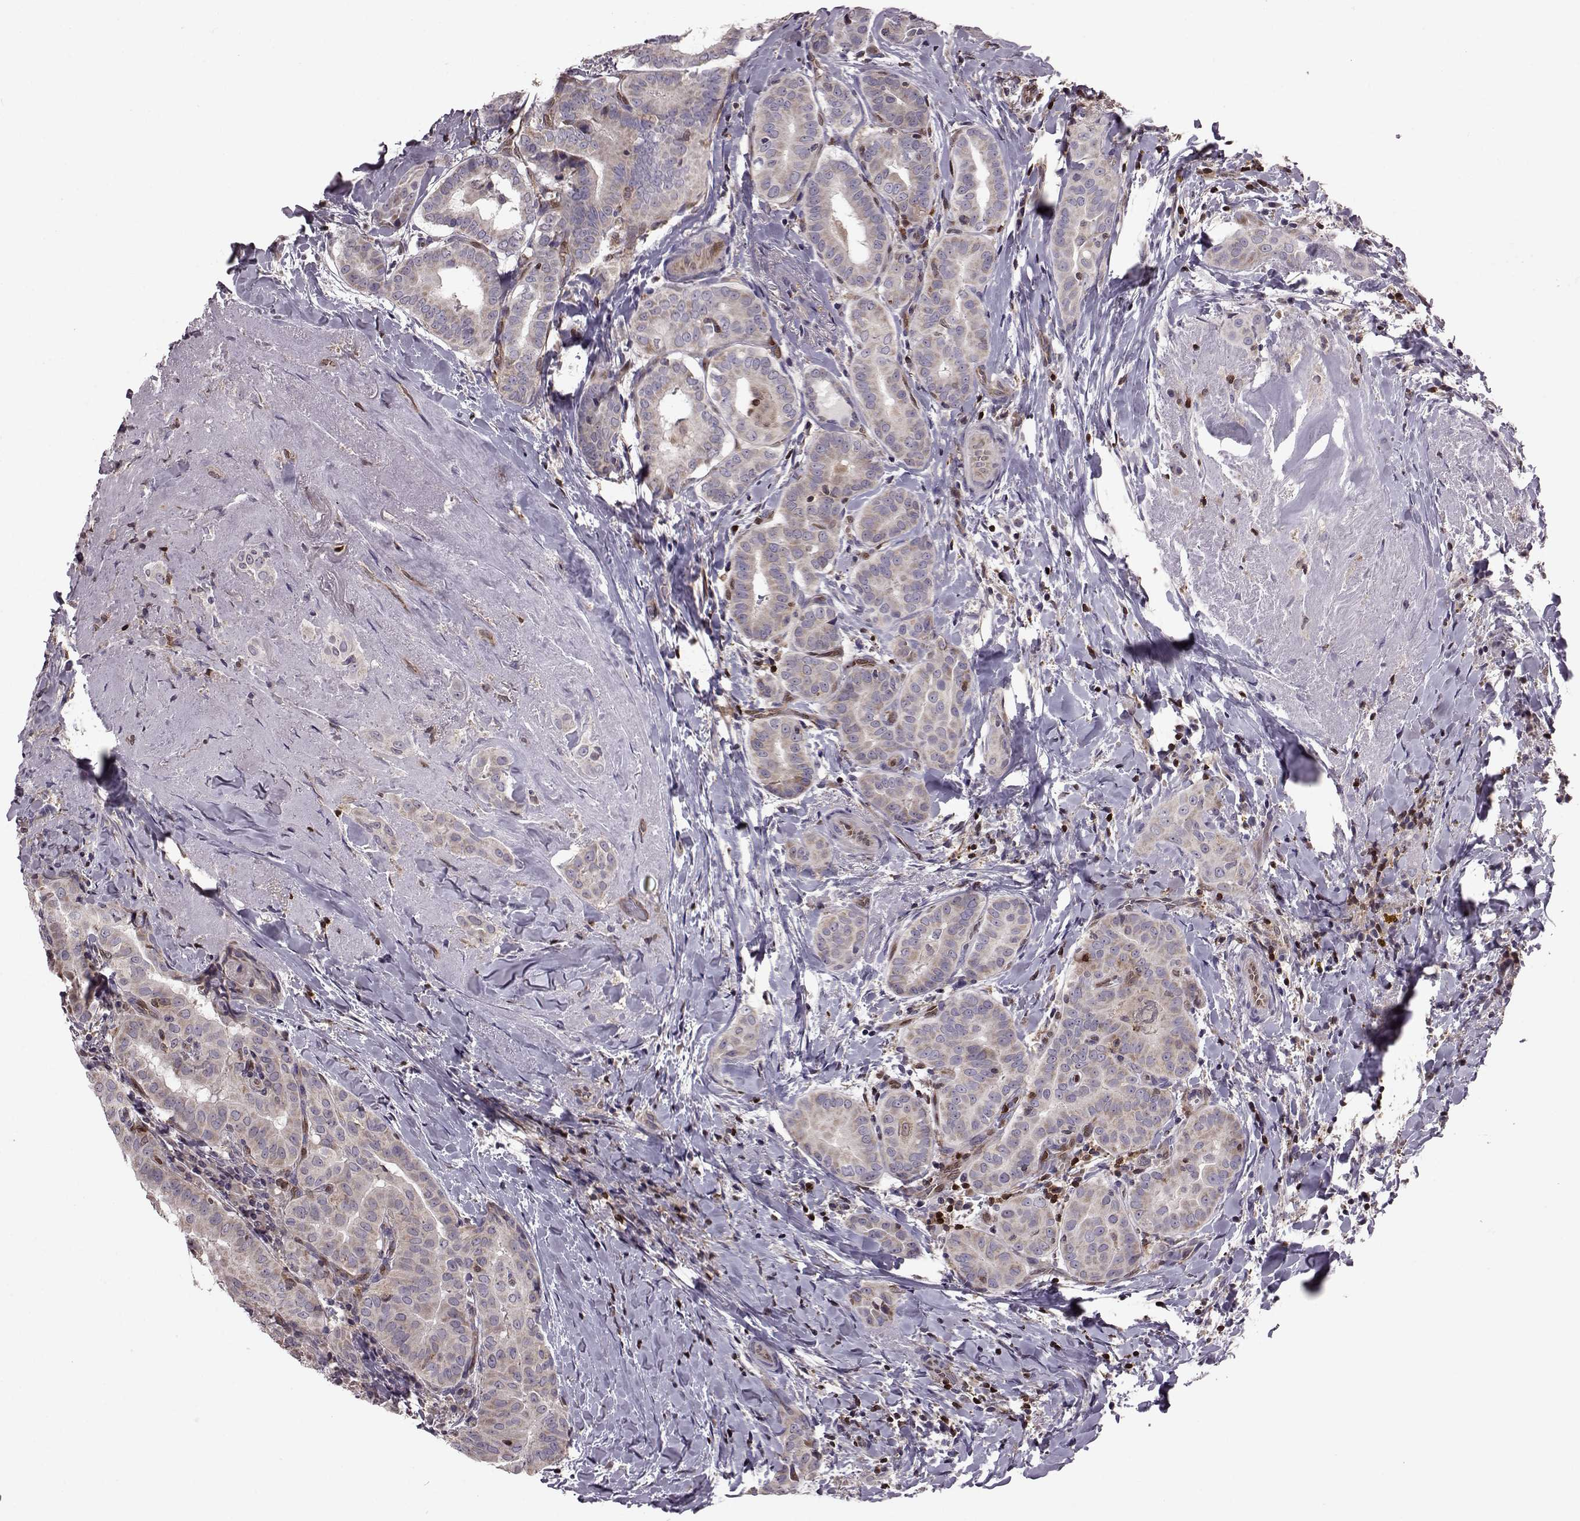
{"staining": {"intensity": "negative", "quantity": "none", "location": "none"}, "tissue": "thyroid cancer", "cell_type": "Tumor cells", "image_type": "cancer", "snomed": [{"axis": "morphology", "description": "Papillary adenocarcinoma, NOS"}, {"axis": "morphology", "description": "Papillary adenoma metastatic"}, {"axis": "topography", "description": "Thyroid gland"}], "caption": "The immunohistochemistry (IHC) image has no significant positivity in tumor cells of thyroid cancer (papillary adenoma metastatic) tissue.", "gene": "CDC42SE1", "patient": {"sex": "female", "age": 50}}